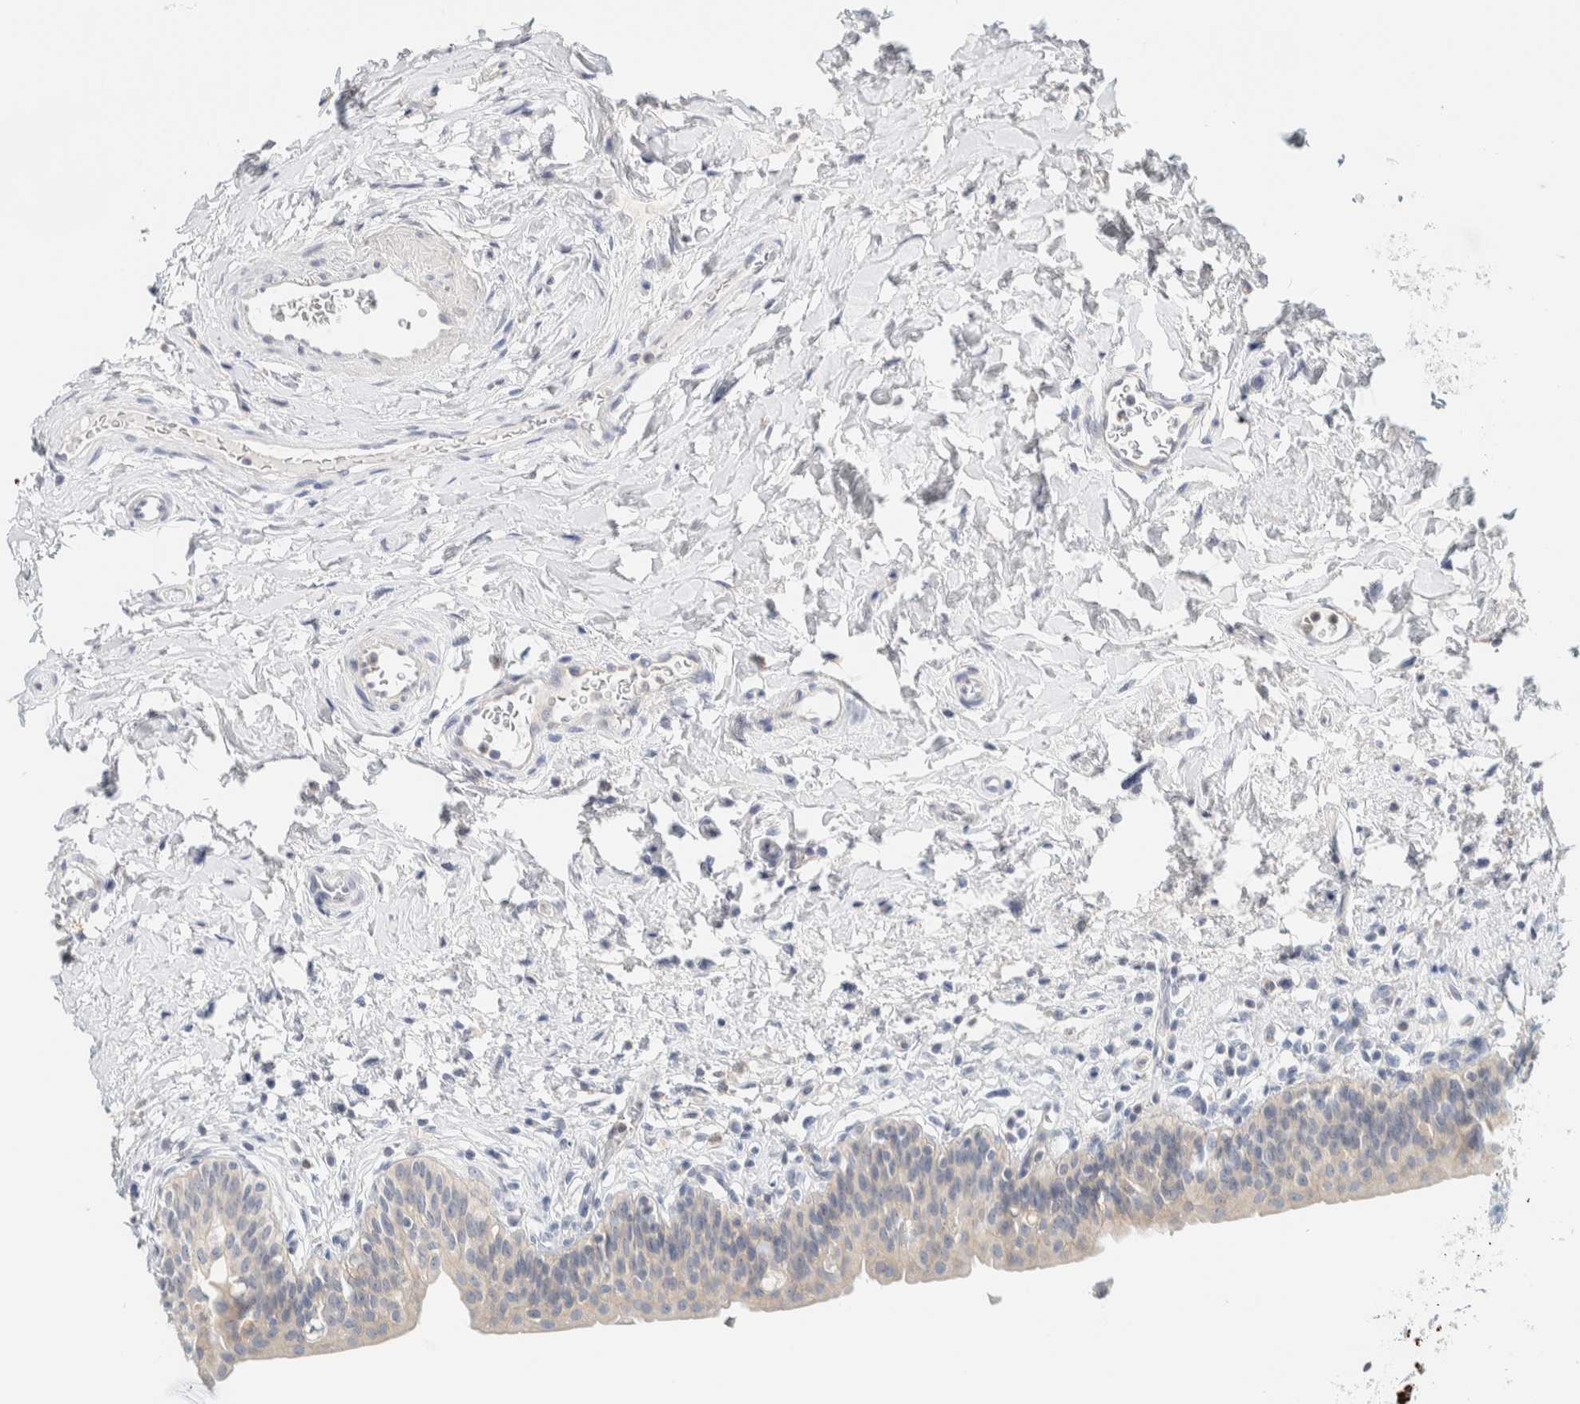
{"staining": {"intensity": "weak", "quantity": "25%-75%", "location": "cytoplasmic/membranous"}, "tissue": "urinary bladder", "cell_type": "Urothelial cells", "image_type": "normal", "snomed": [{"axis": "morphology", "description": "Normal tissue, NOS"}, {"axis": "topography", "description": "Urinary bladder"}], "caption": "DAB immunohistochemical staining of normal human urinary bladder reveals weak cytoplasmic/membranous protein positivity in about 25%-75% of urothelial cells. Using DAB (3,3'-diaminobenzidine) (brown) and hematoxylin (blue) stains, captured at high magnification using brightfield microscopy.", "gene": "NDE1", "patient": {"sex": "male", "age": 83}}